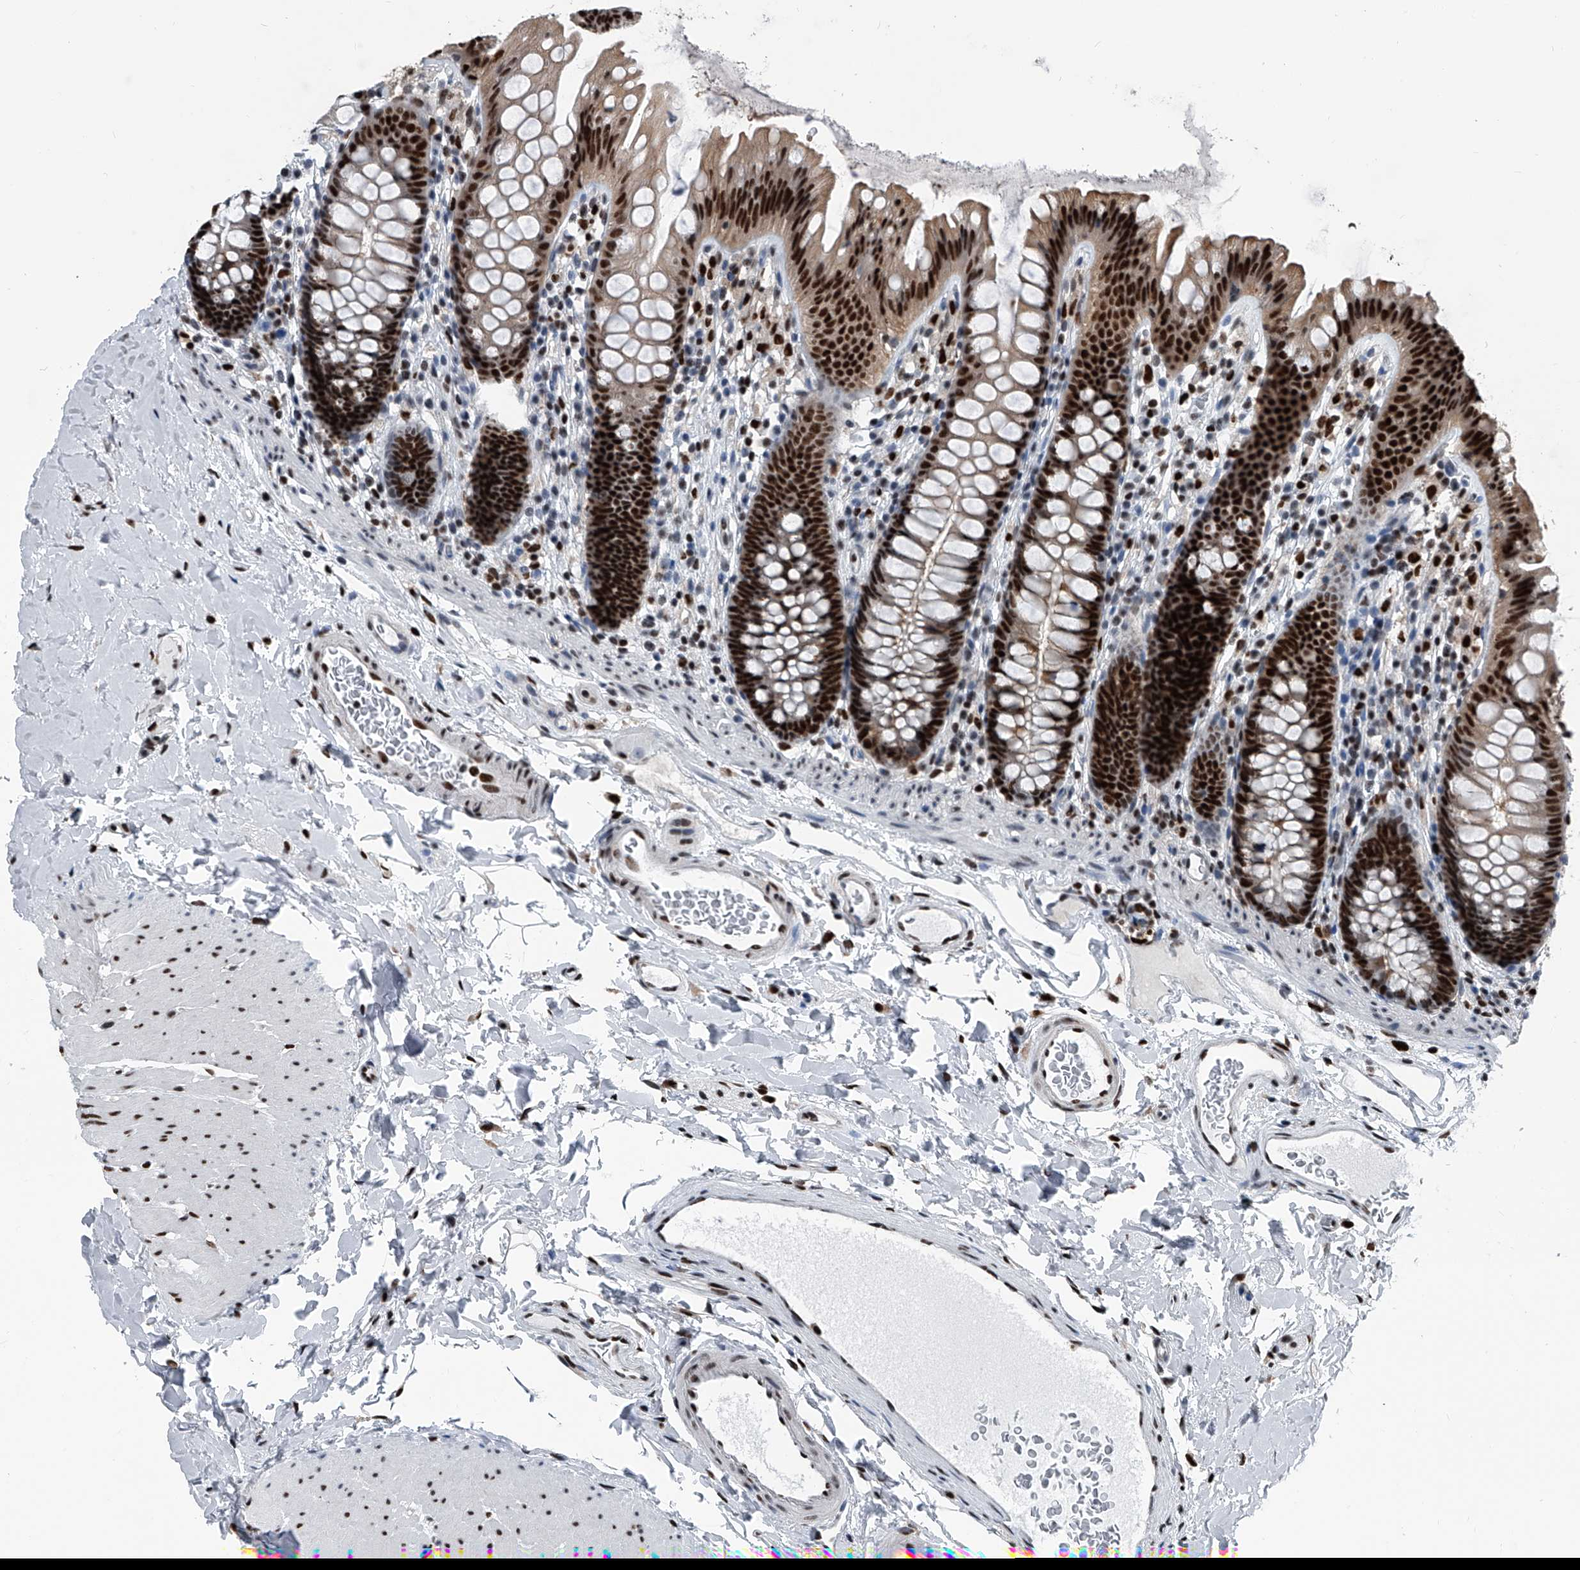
{"staining": {"intensity": "strong", "quantity": ">75%", "location": "nuclear"}, "tissue": "colon", "cell_type": "Endothelial cells", "image_type": "normal", "snomed": [{"axis": "morphology", "description": "Normal tissue, NOS"}, {"axis": "topography", "description": "Colon"}], "caption": "Benign colon exhibits strong nuclear staining in approximately >75% of endothelial cells, visualized by immunohistochemistry. The protein is stained brown, and the nuclei are stained in blue (DAB IHC with brightfield microscopy, high magnification).", "gene": "FKBP5", "patient": {"sex": "female", "age": 62}}